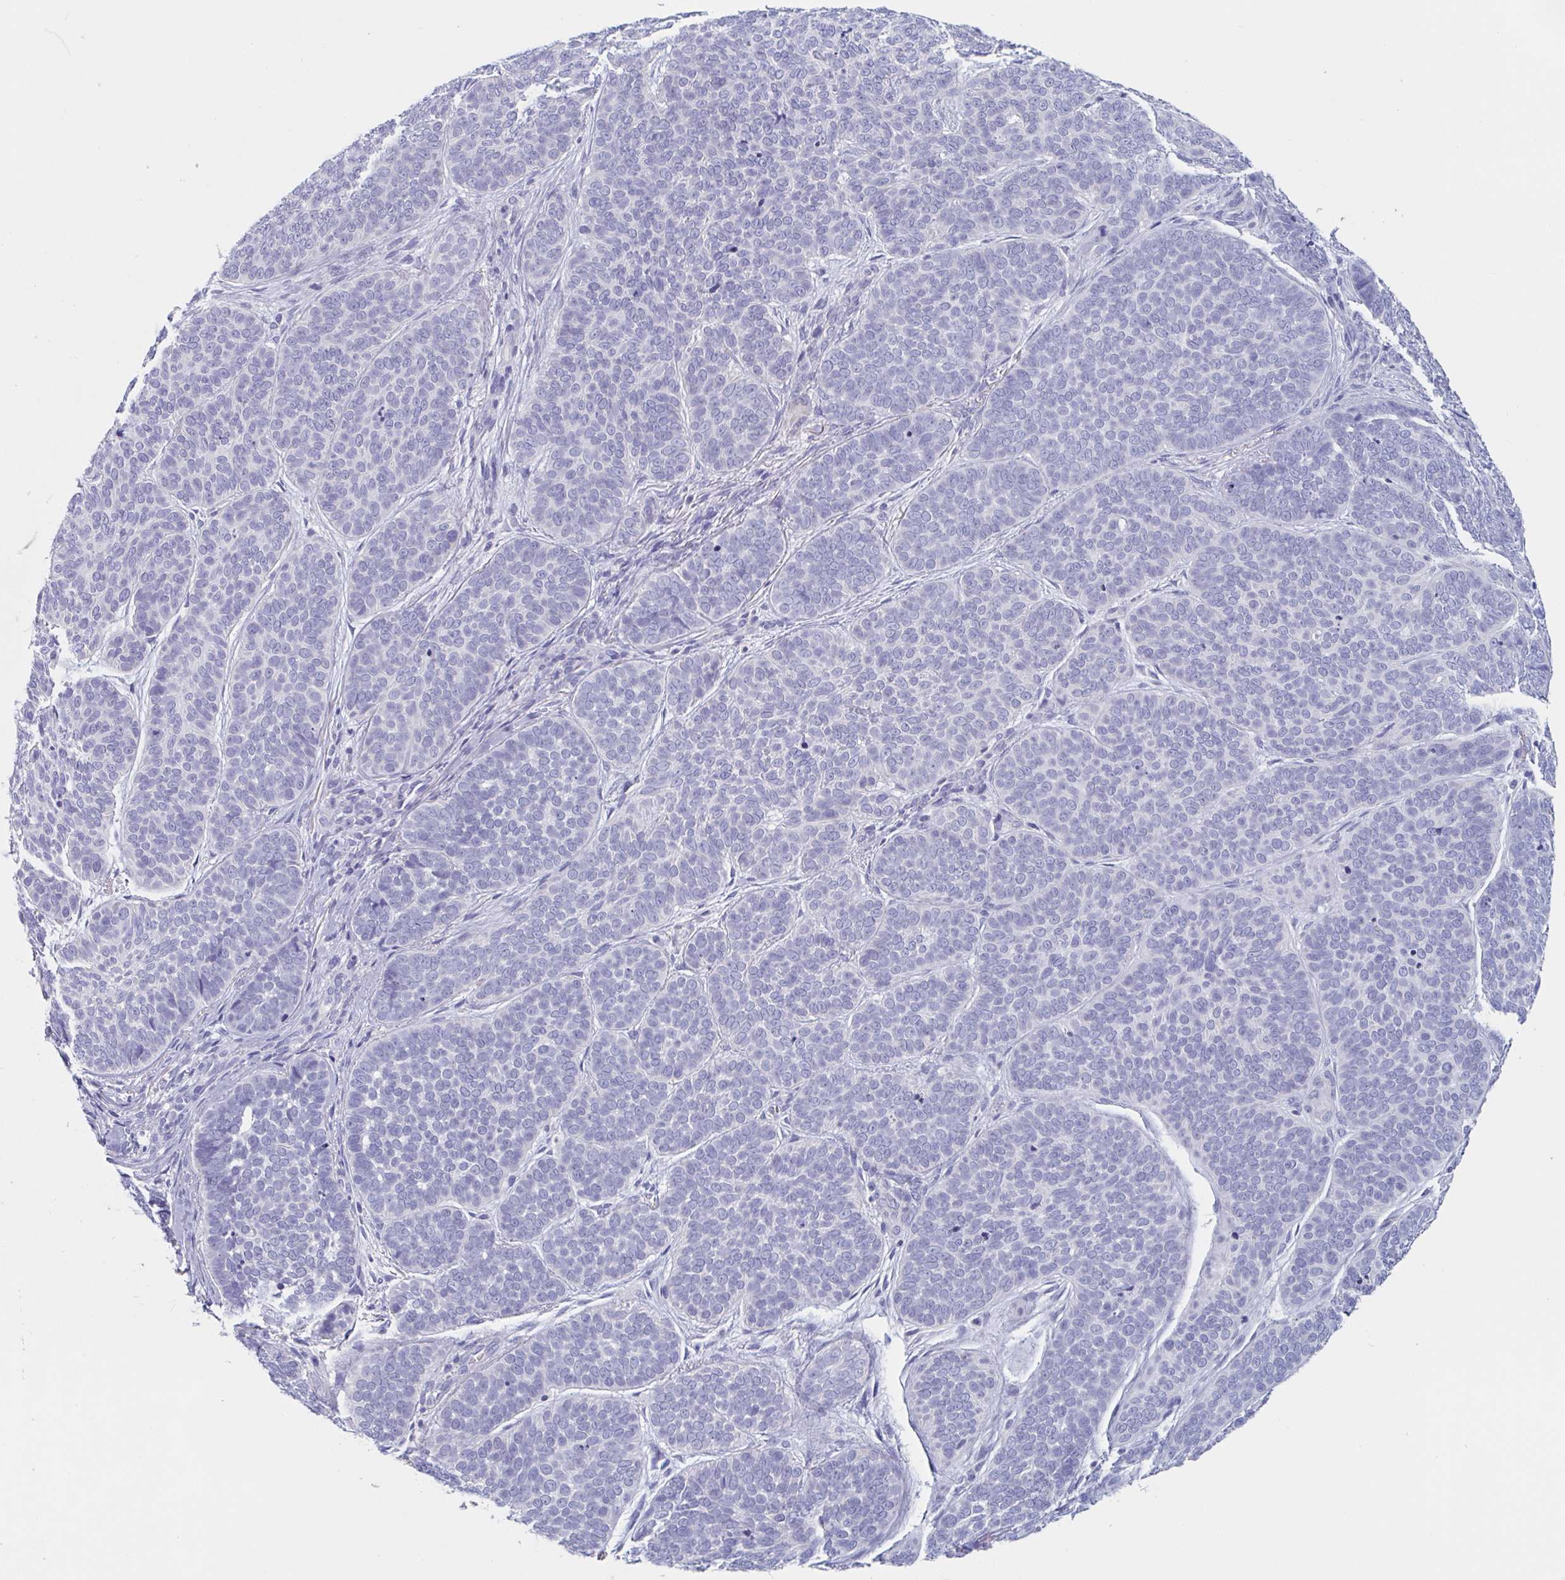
{"staining": {"intensity": "negative", "quantity": "none", "location": "none"}, "tissue": "skin cancer", "cell_type": "Tumor cells", "image_type": "cancer", "snomed": [{"axis": "morphology", "description": "Basal cell carcinoma"}, {"axis": "topography", "description": "Skin"}, {"axis": "topography", "description": "Skin of nose"}], "caption": "This is an immunohistochemistry (IHC) photomicrograph of human skin basal cell carcinoma. There is no expression in tumor cells.", "gene": "ABHD16A", "patient": {"sex": "female", "age": 81}}